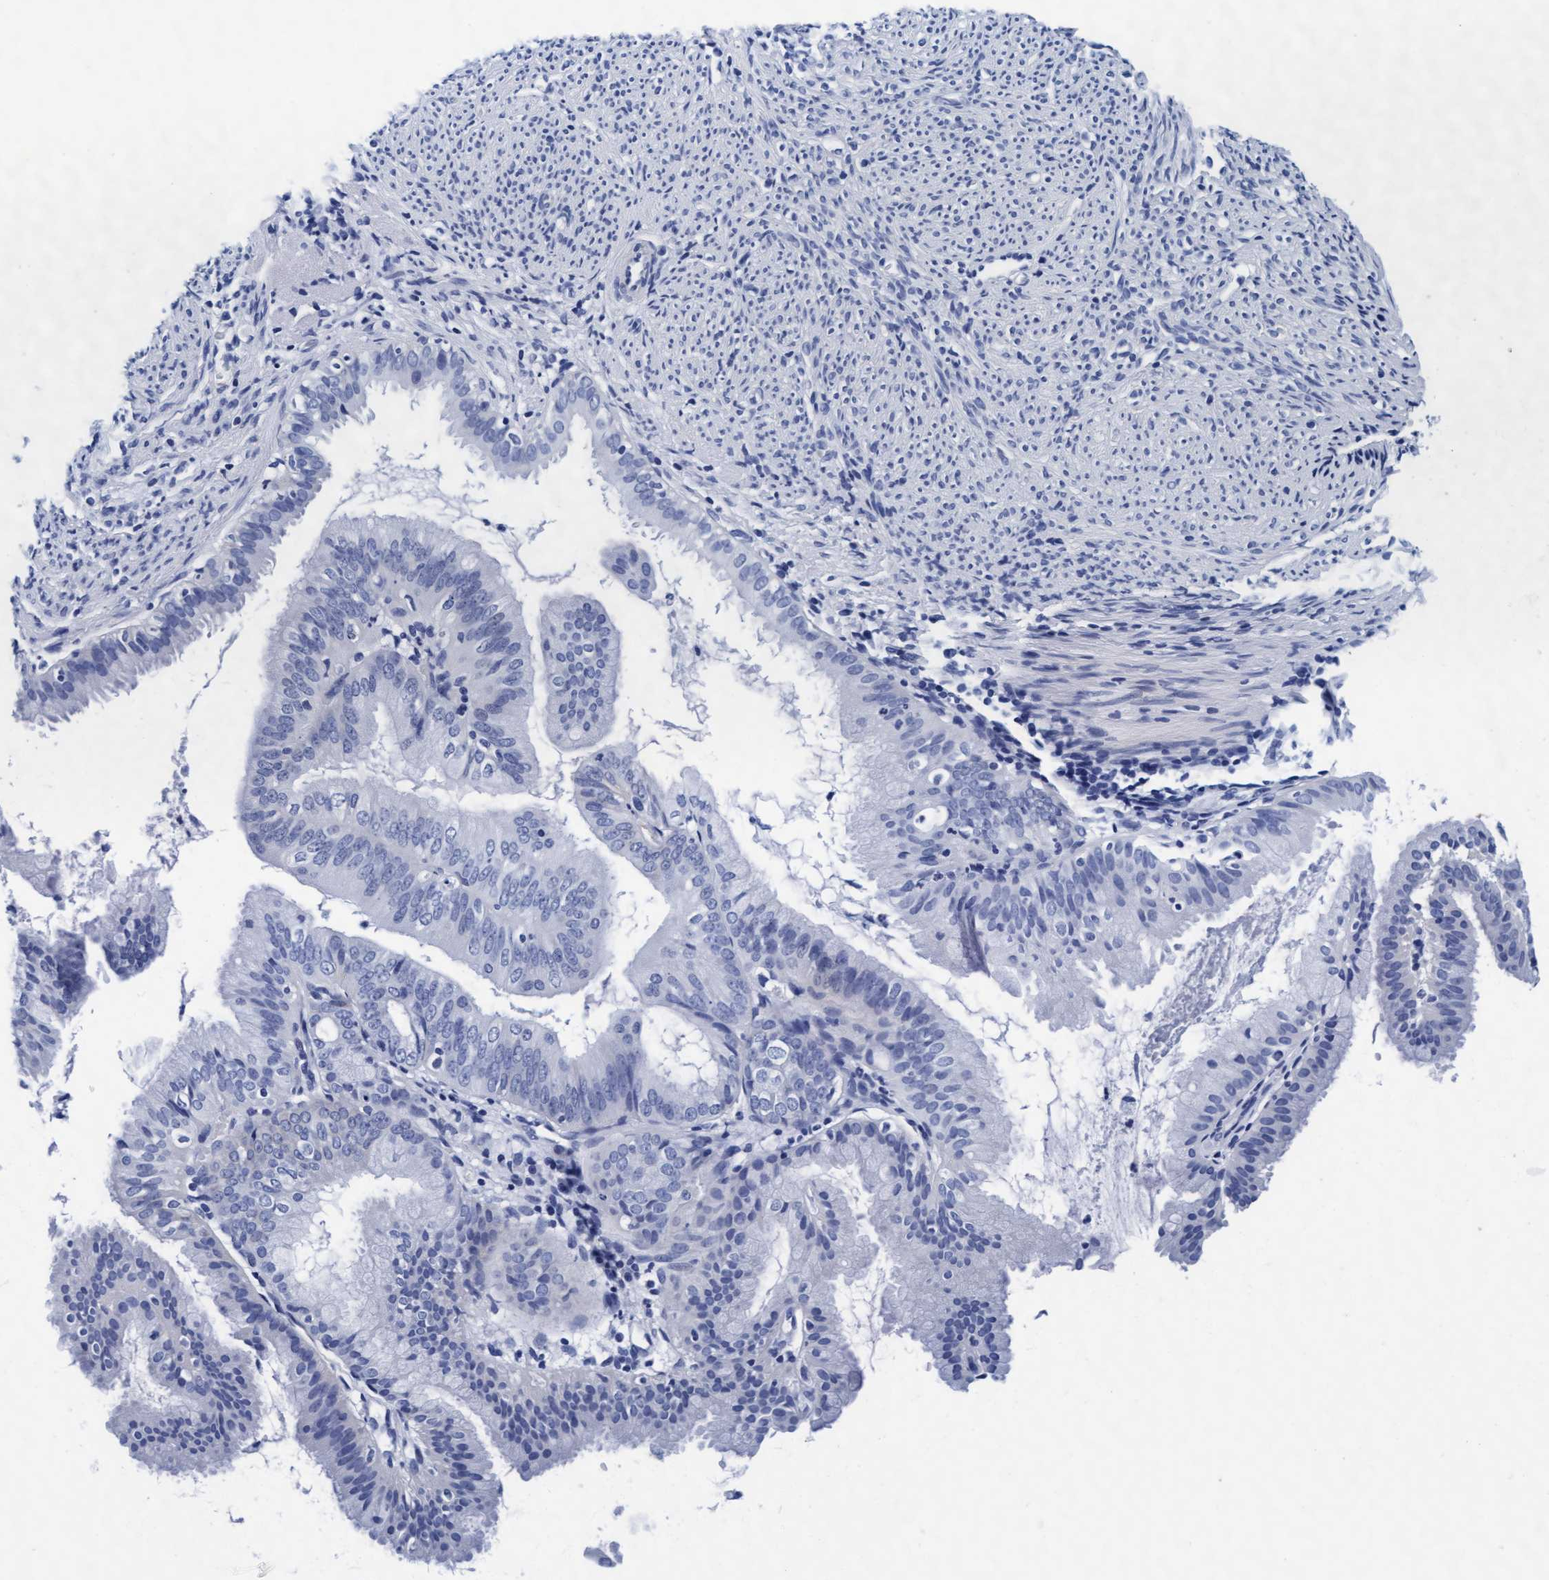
{"staining": {"intensity": "negative", "quantity": "none", "location": "none"}, "tissue": "endometrial cancer", "cell_type": "Tumor cells", "image_type": "cancer", "snomed": [{"axis": "morphology", "description": "Adenocarcinoma, NOS"}, {"axis": "topography", "description": "Endometrium"}], "caption": "Immunohistochemistry histopathology image of endometrial cancer (adenocarcinoma) stained for a protein (brown), which reveals no expression in tumor cells.", "gene": "ARSG", "patient": {"sex": "female", "age": 63}}